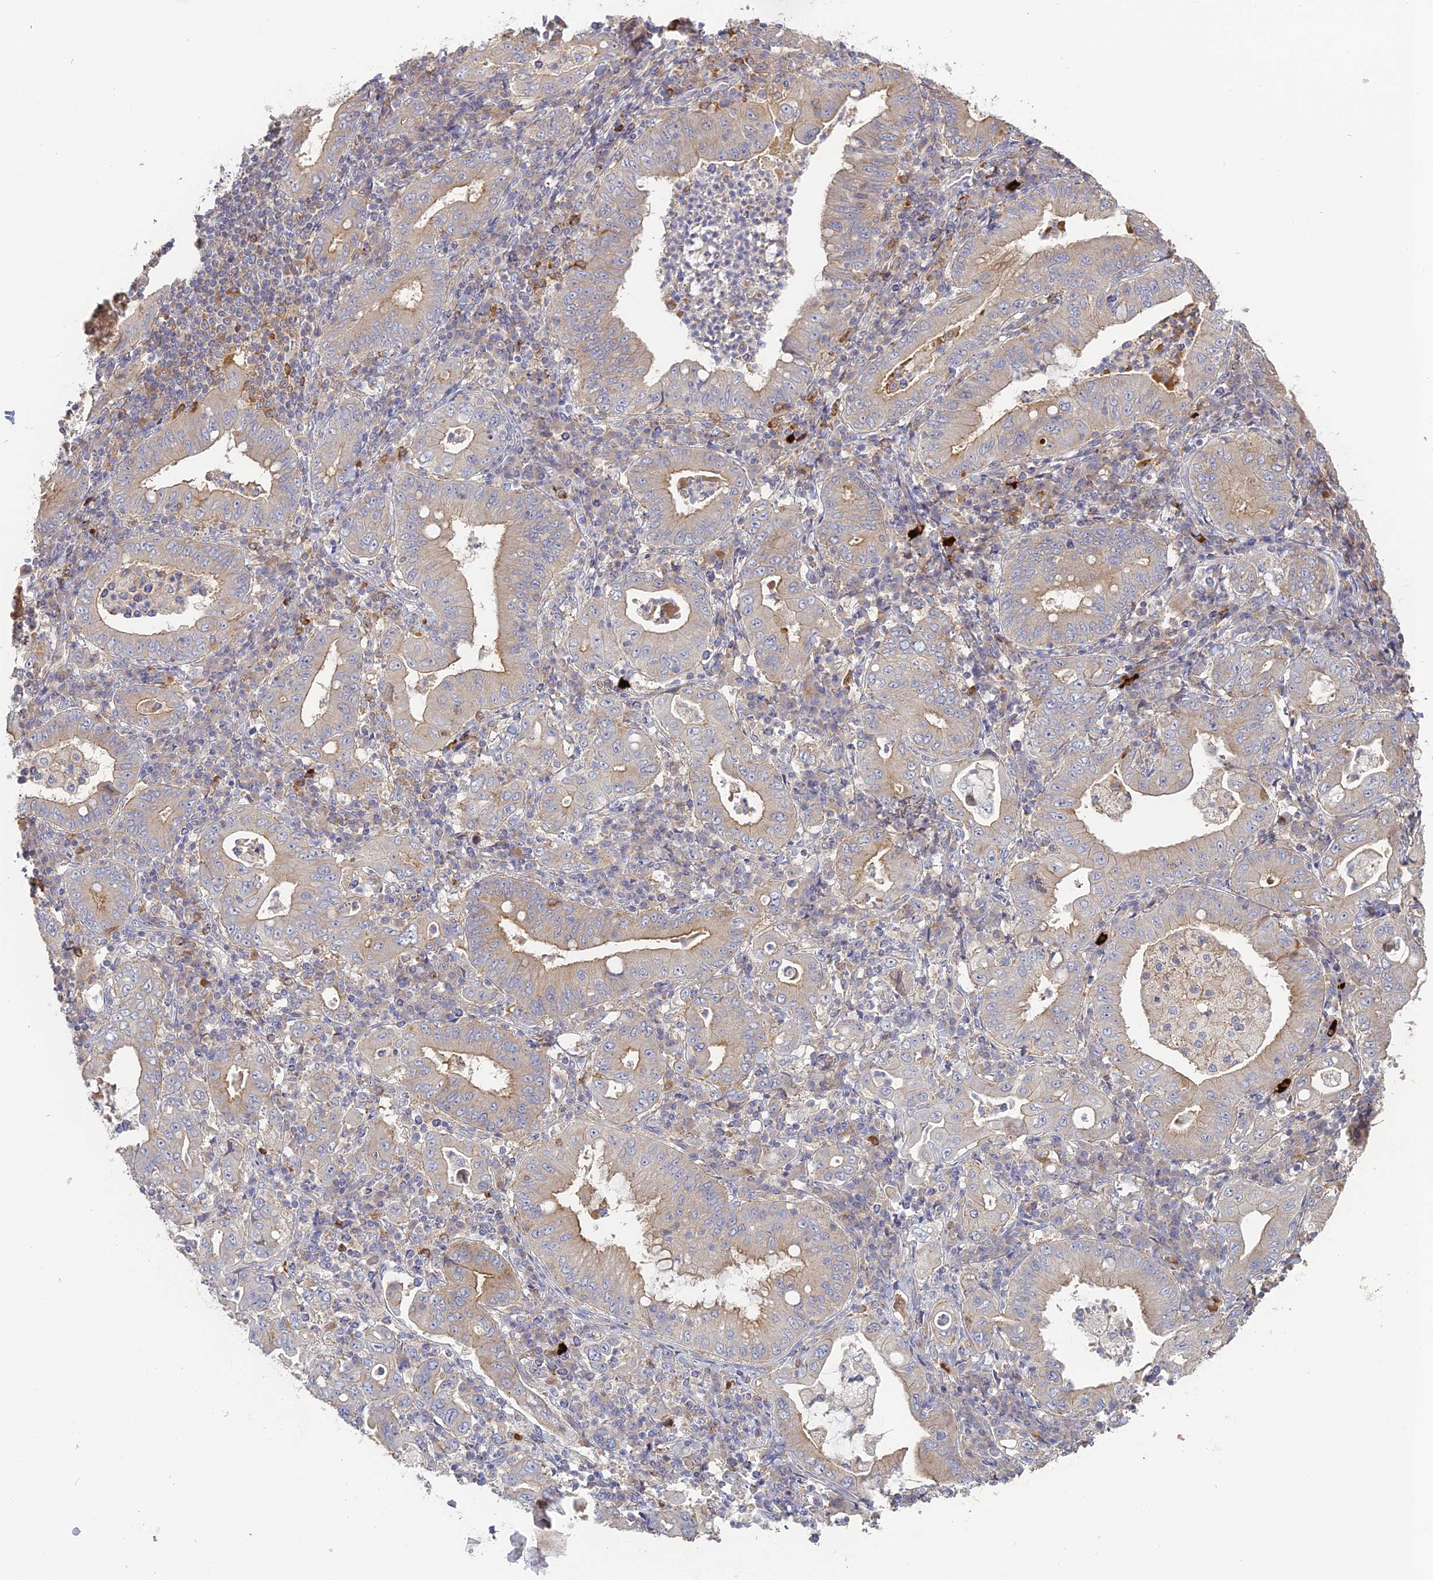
{"staining": {"intensity": "weak", "quantity": "25%-75%", "location": "cytoplasmic/membranous"}, "tissue": "stomach cancer", "cell_type": "Tumor cells", "image_type": "cancer", "snomed": [{"axis": "morphology", "description": "Normal tissue, NOS"}, {"axis": "morphology", "description": "Adenocarcinoma, NOS"}, {"axis": "topography", "description": "Esophagus"}, {"axis": "topography", "description": "Stomach, upper"}, {"axis": "topography", "description": "Peripheral nerve tissue"}], "caption": "Protein expression analysis of stomach cancer (adenocarcinoma) shows weak cytoplasmic/membranous staining in about 25%-75% of tumor cells.", "gene": "SFT2D2", "patient": {"sex": "male", "age": 62}}